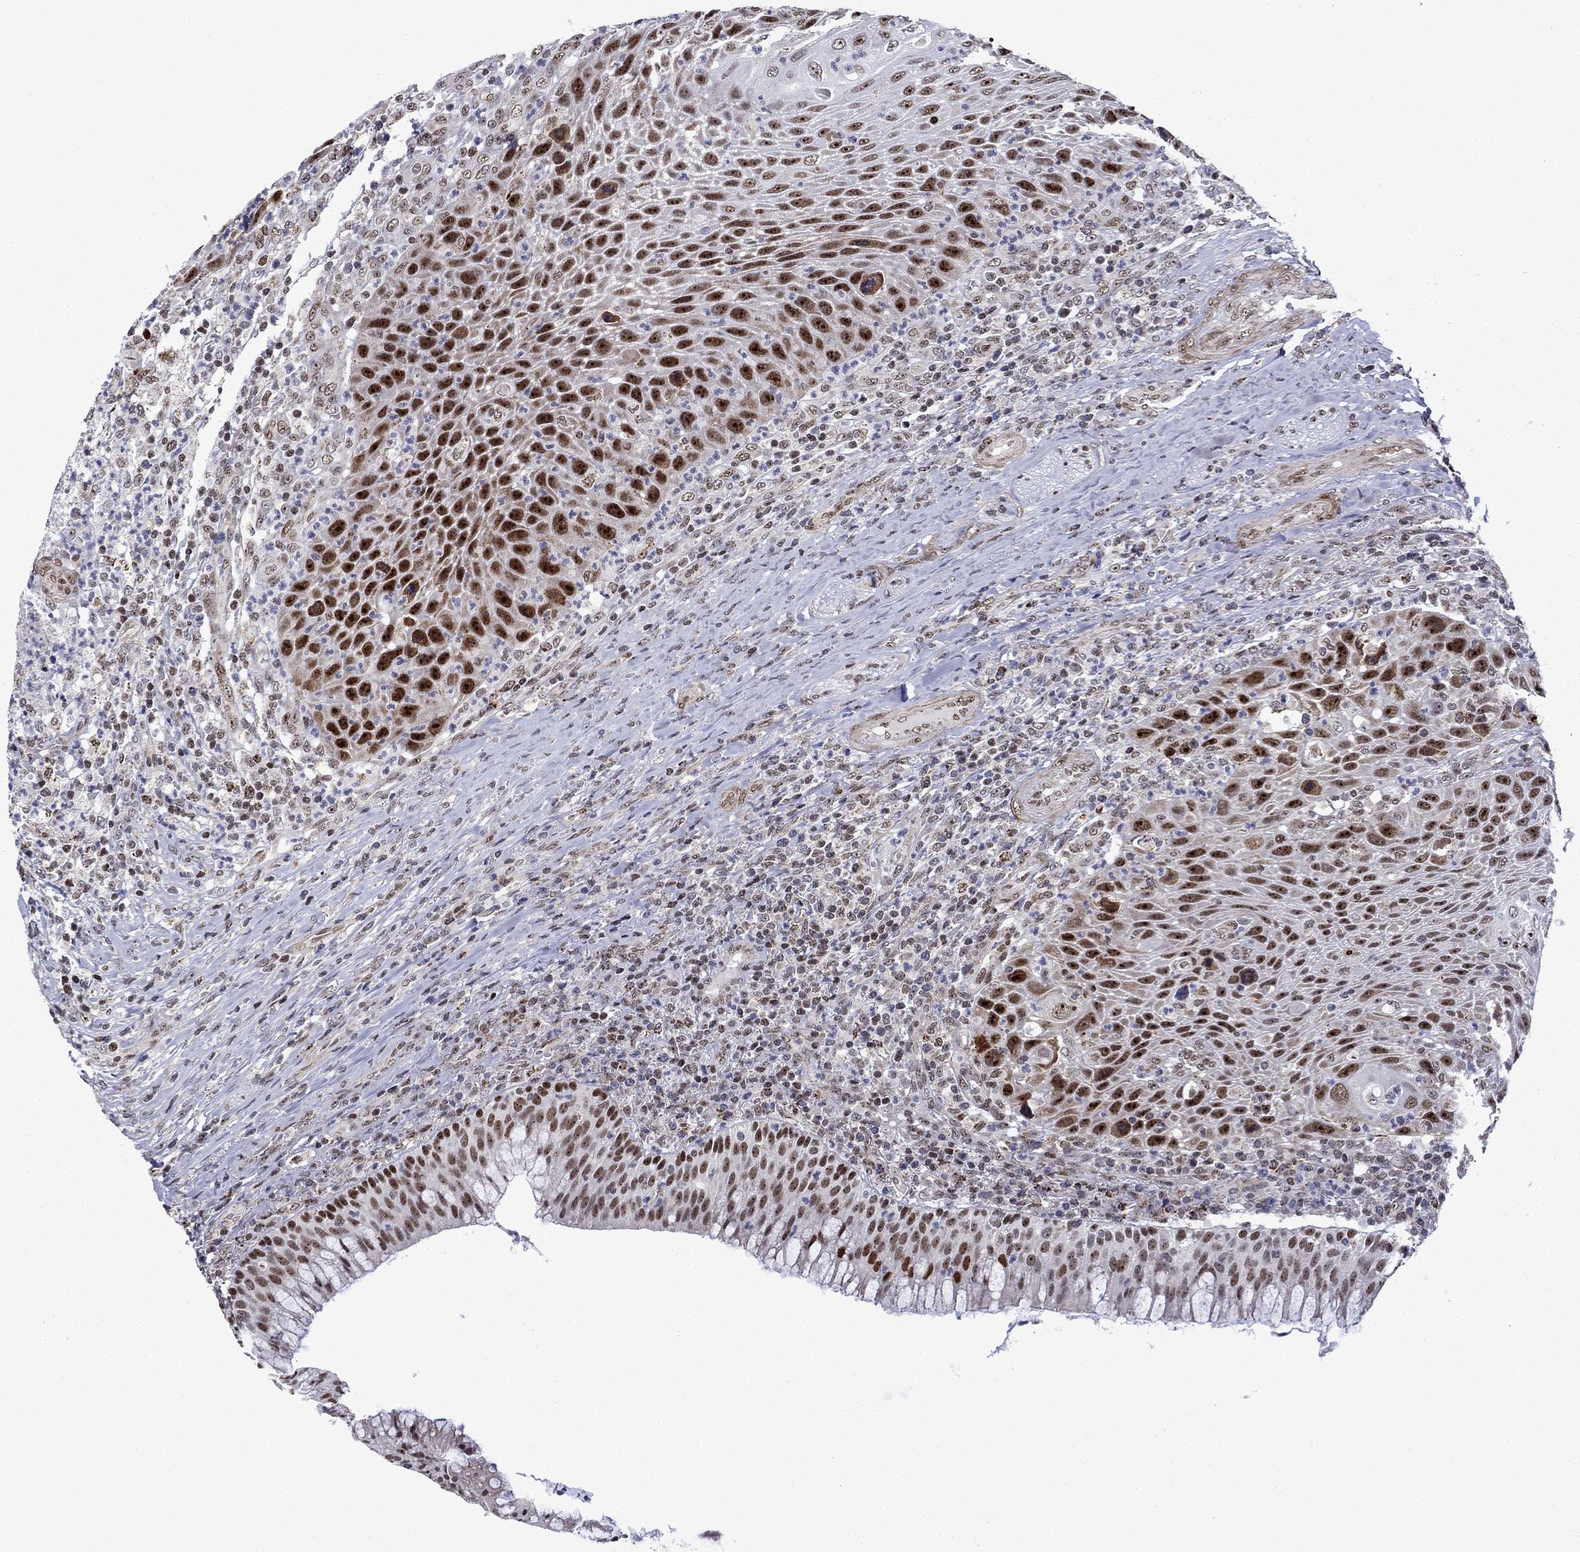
{"staining": {"intensity": "strong", "quantity": ">75%", "location": "nuclear"}, "tissue": "head and neck cancer", "cell_type": "Tumor cells", "image_type": "cancer", "snomed": [{"axis": "morphology", "description": "Squamous cell carcinoma, NOS"}, {"axis": "topography", "description": "Head-Neck"}], "caption": "DAB (3,3'-diaminobenzidine) immunohistochemical staining of human squamous cell carcinoma (head and neck) exhibits strong nuclear protein staining in approximately >75% of tumor cells. The staining is performed using DAB (3,3'-diaminobenzidine) brown chromogen to label protein expression. The nuclei are counter-stained blue using hematoxylin.", "gene": "SURF2", "patient": {"sex": "male", "age": 69}}